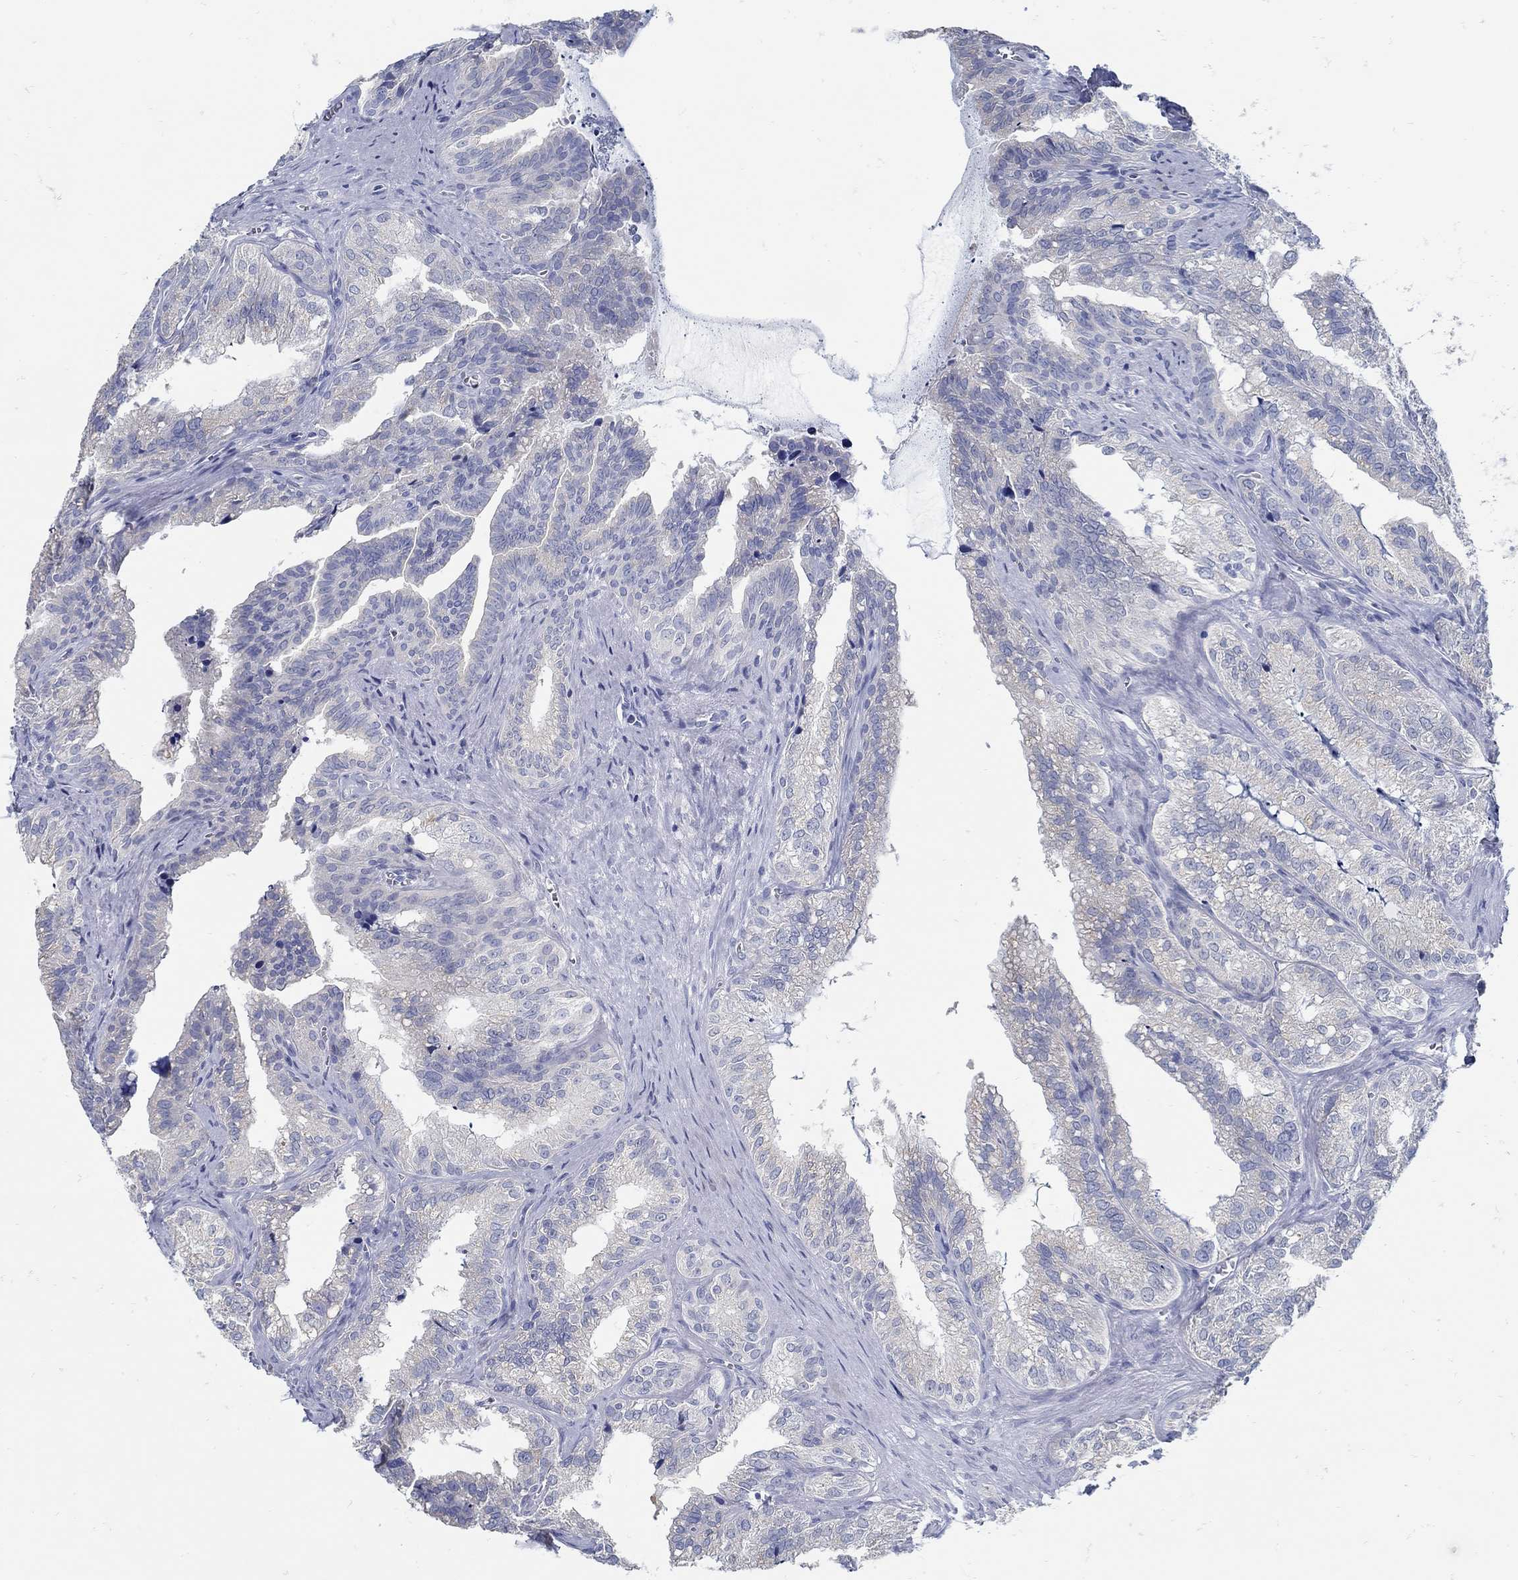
{"staining": {"intensity": "negative", "quantity": "none", "location": "none"}, "tissue": "seminal vesicle", "cell_type": "Glandular cells", "image_type": "normal", "snomed": [{"axis": "morphology", "description": "Normal tissue, NOS"}, {"axis": "topography", "description": "Seminal veicle"}], "caption": "Seminal vesicle was stained to show a protein in brown. There is no significant staining in glandular cells. (DAB (3,3'-diaminobenzidine) IHC with hematoxylin counter stain).", "gene": "ZFAND4", "patient": {"sex": "male", "age": 57}}